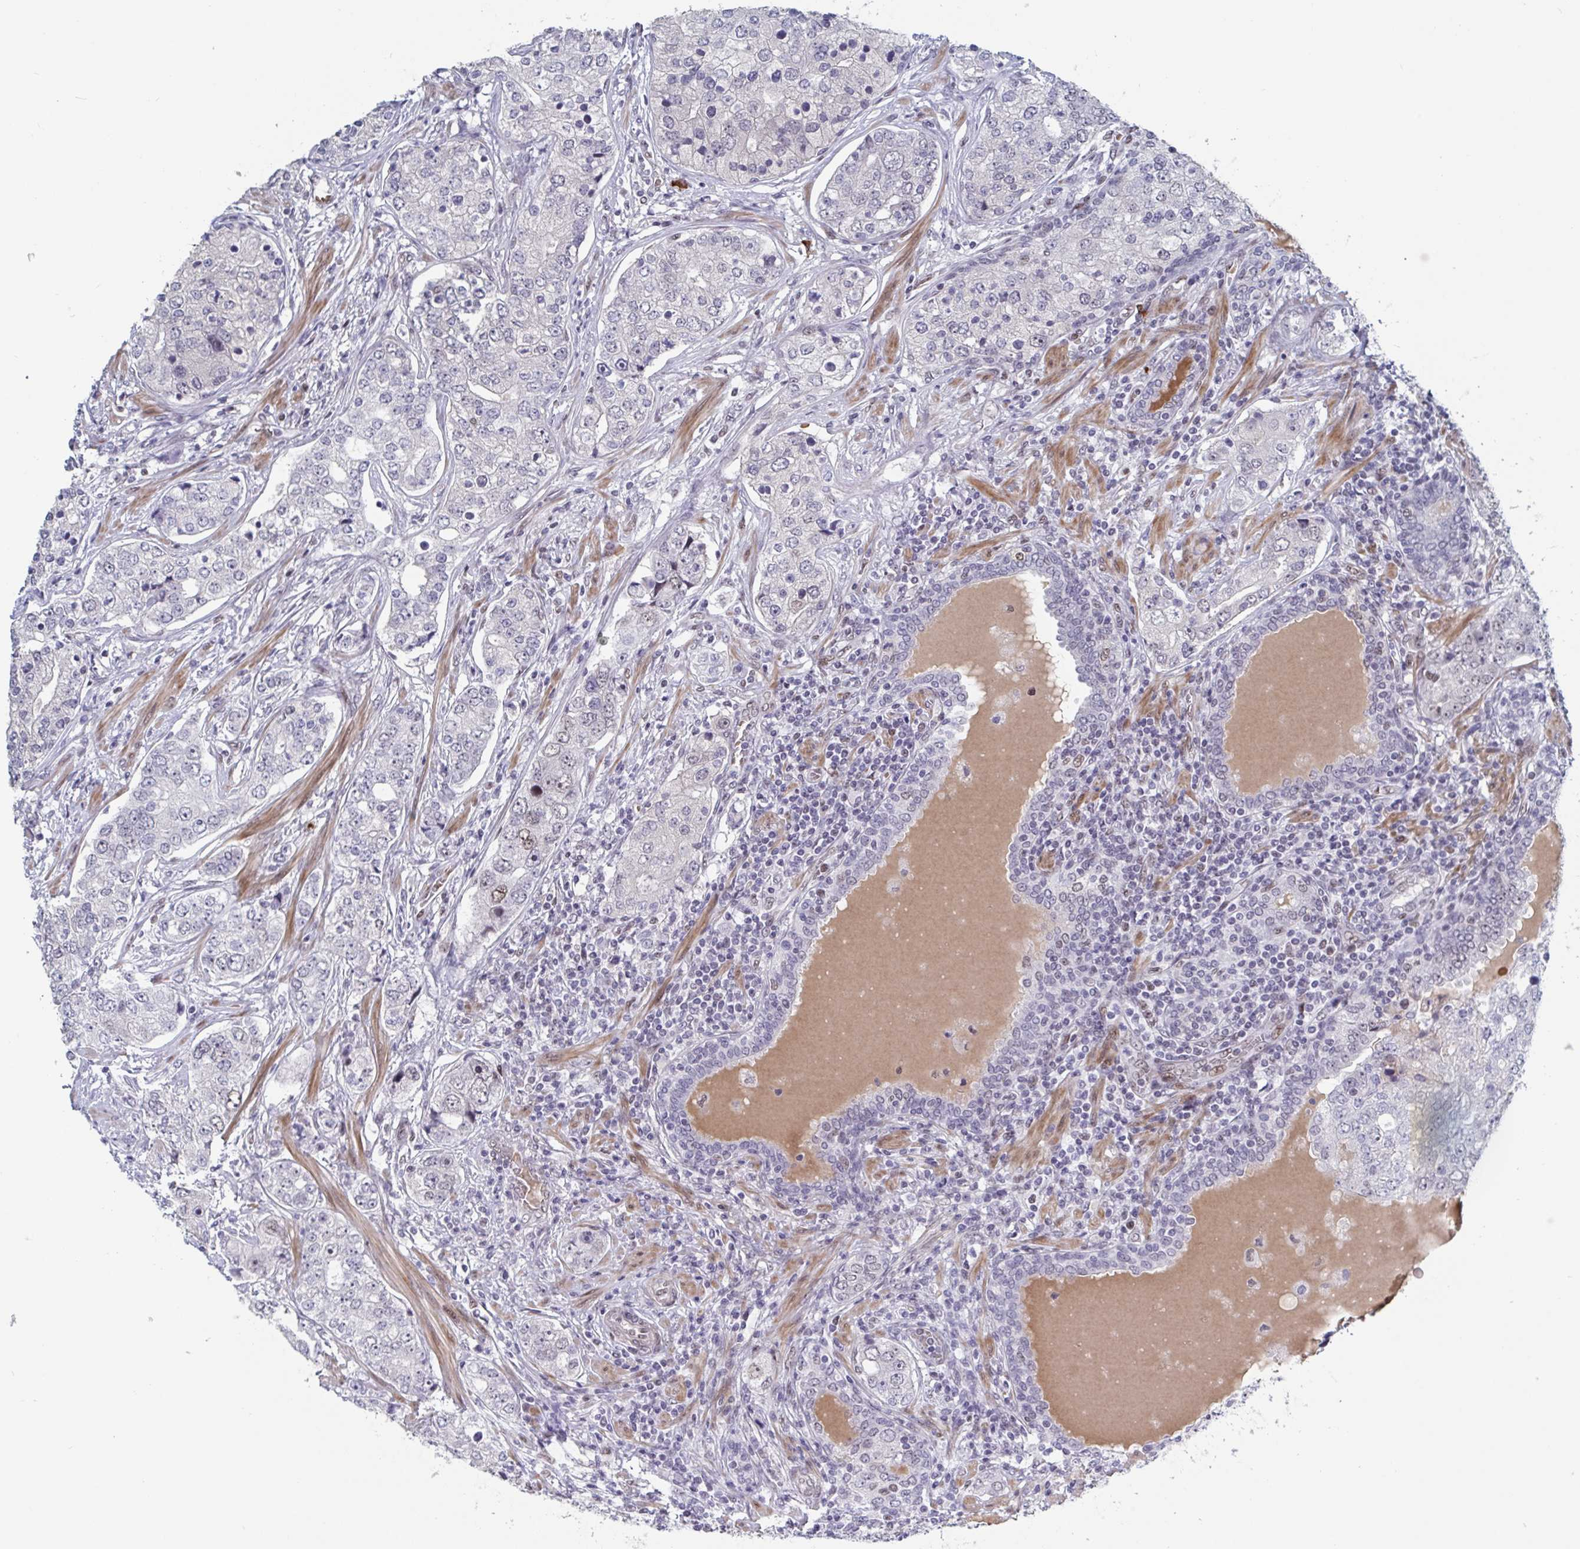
{"staining": {"intensity": "weak", "quantity": "<25%", "location": "nuclear"}, "tissue": "prostate cancer", "cell_type": "Tumor cells", "image_type": "cancer", "snomed": [{"axis": "morphology", "description": "Adenocarcinoma, High grade"}, {"axis": "topography", "description": "Prostate"}], "caption": "This is an immunohistochemistry (IHC) photomicrograph of human prostate adenocarcinoma (high-grade). There is no staining in tumor cells.", "gene": "BCL7B", "patient": {"sex": "male", "age": 60}}